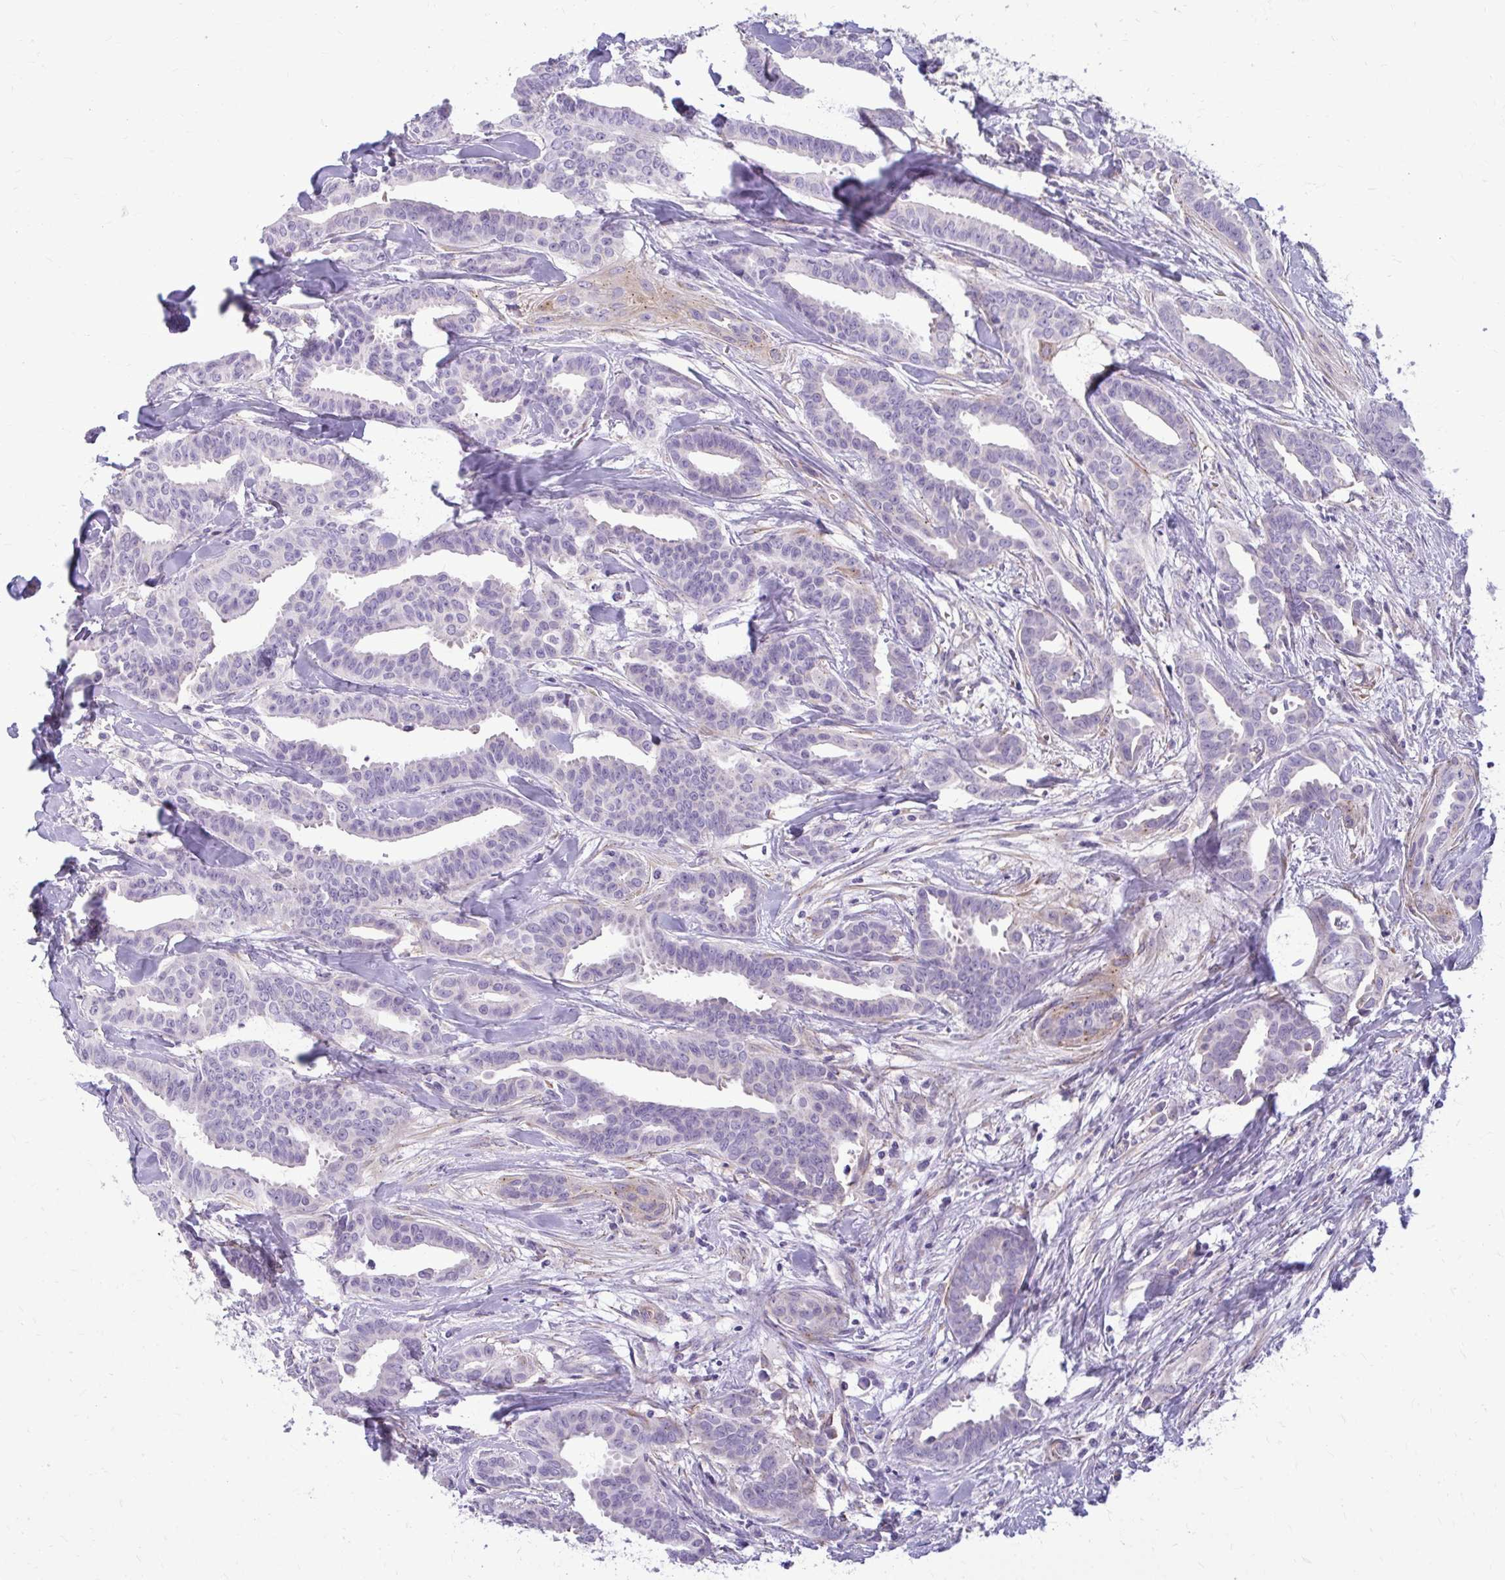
{"staining": {"intensity": "negative", "quantity": "none", "location": "none"}, "tissue": "breast cancer", "cell_type": "Tumor cells", "image_type": "cancer", "snomed": [{"axis": "morphology", "description": "Duct carcinoma"}, {"axis": "topography", "description": "Breast"}], "caption": "Breast cancer was stained to show a protein in brown. There is no significant expression in tumor cells.", "gene": "DEPP1", "patient": {"sex": "female", "age": 45}}